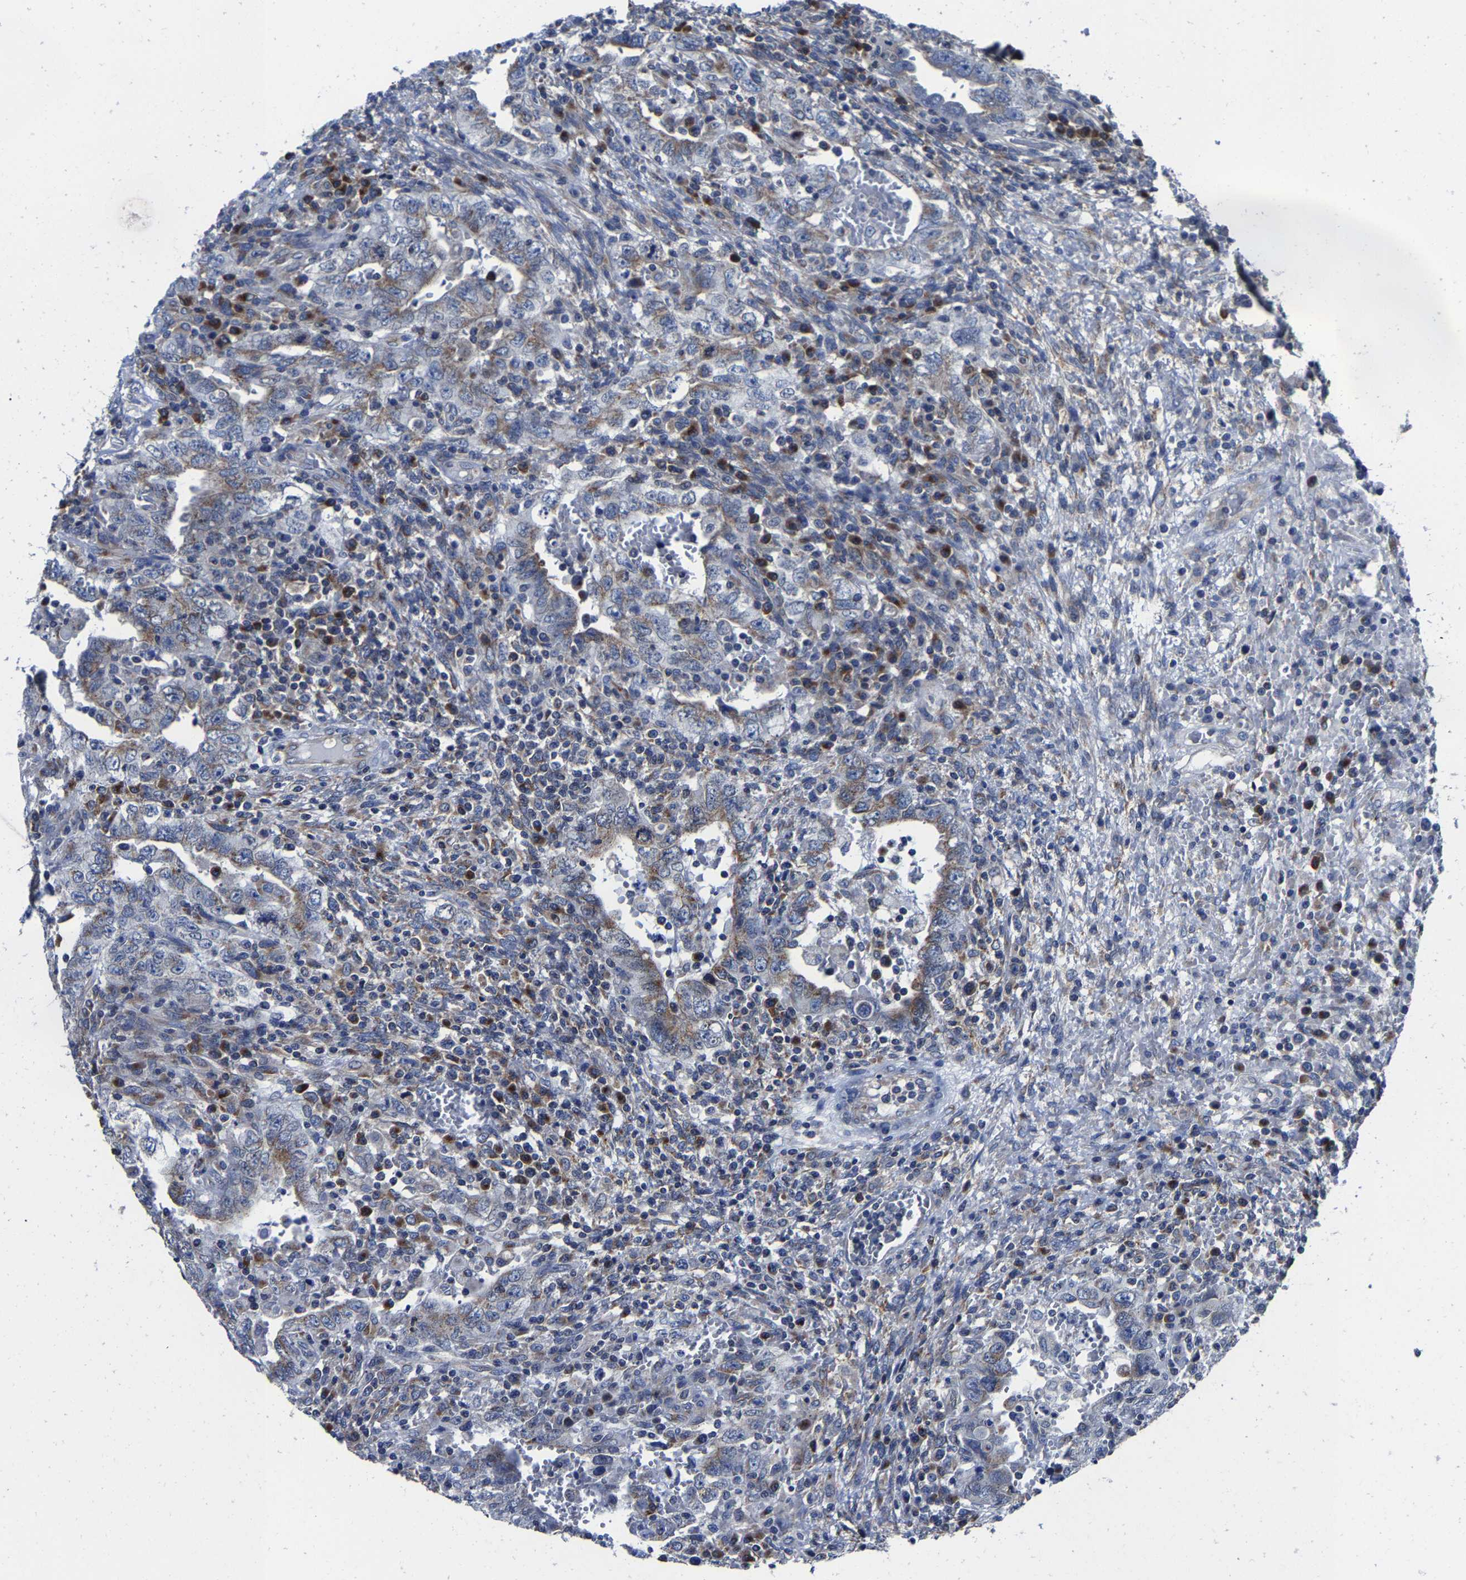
{"staining": {"intensity": "weak", "quantity": "25%-75%", "location": "cytoplasmic/membranous"}, "tissue": "testis cancer", "cell_type": "Tumor cells", "image_type": "cancer", "snomed": [{"axis": "morphology", "description": "Carcinoma, Embryonal, NOS"}, {"axis": "topography", "description": "Testis"}], "caption": "This micrograph shows testis embryonal carcinoma stained with immunohistochemistry to label a protein in brown. The cytoplasmic/membranous of tumor cells show weak positivity for the protein. Nuclei are counter-stained blue.", "gene": "EBAG9", "patient": {"sex": "male", "age": 26}}